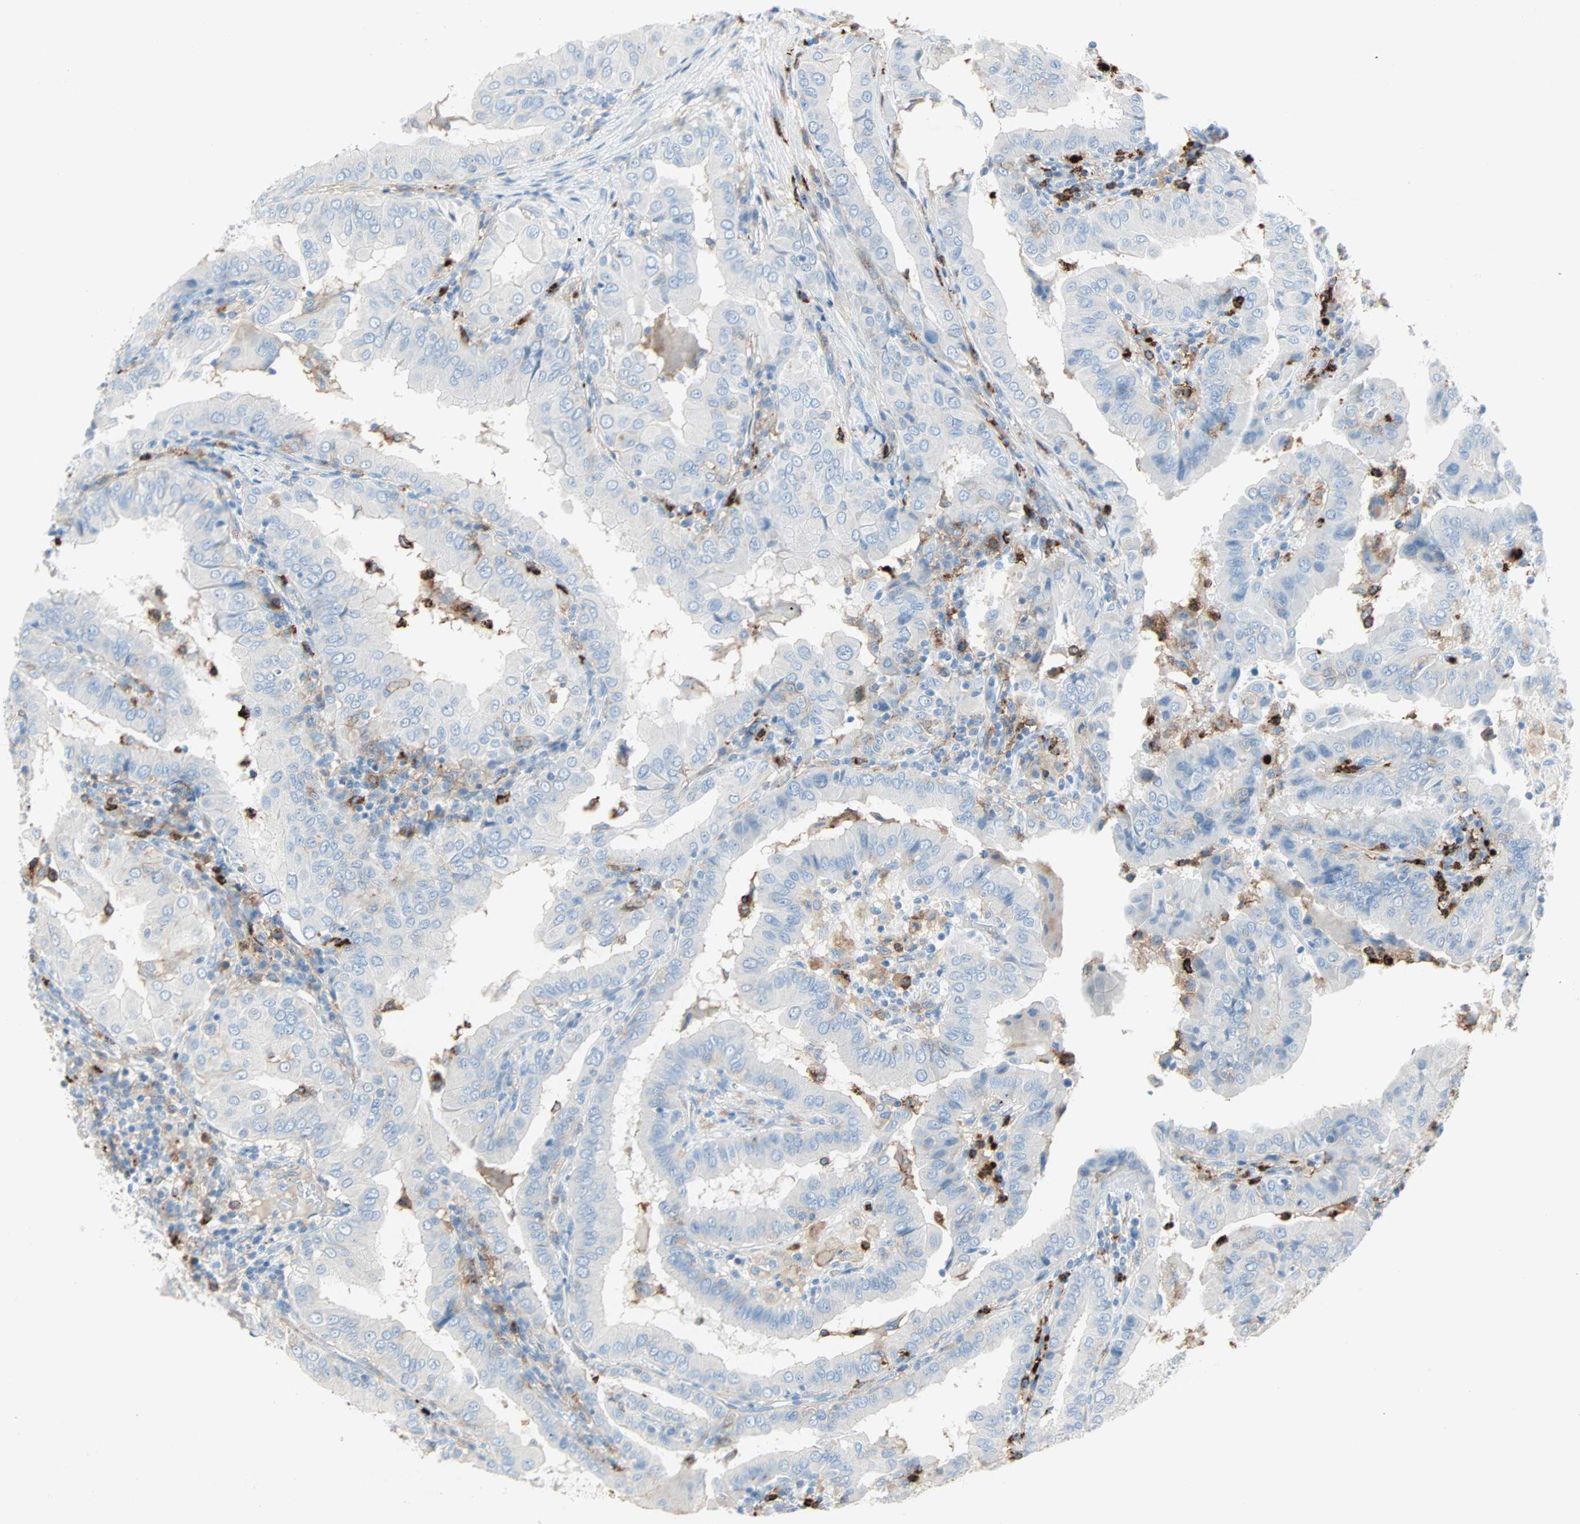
{"staining": {"intensity": "negative", "quantity": "none", "location": "none"}, "tissue": "thyroid cancer", "cell_type": "Tumor cells", "image_type": "cancer", "snomed": [{"axis": "morphology", "description": "Papillary adenocarcinoma, NOS"}, {"axis": "topography", "description": "Thyroid gland"}], "caption": "This is an immunohistochemistry (IHC) histopathology image of human thyroid papillary adenocarcinoma. There is no staining in tumor cells.", "gene": "CLEC4A", "patient": {"sex": "male", "age": 33}}